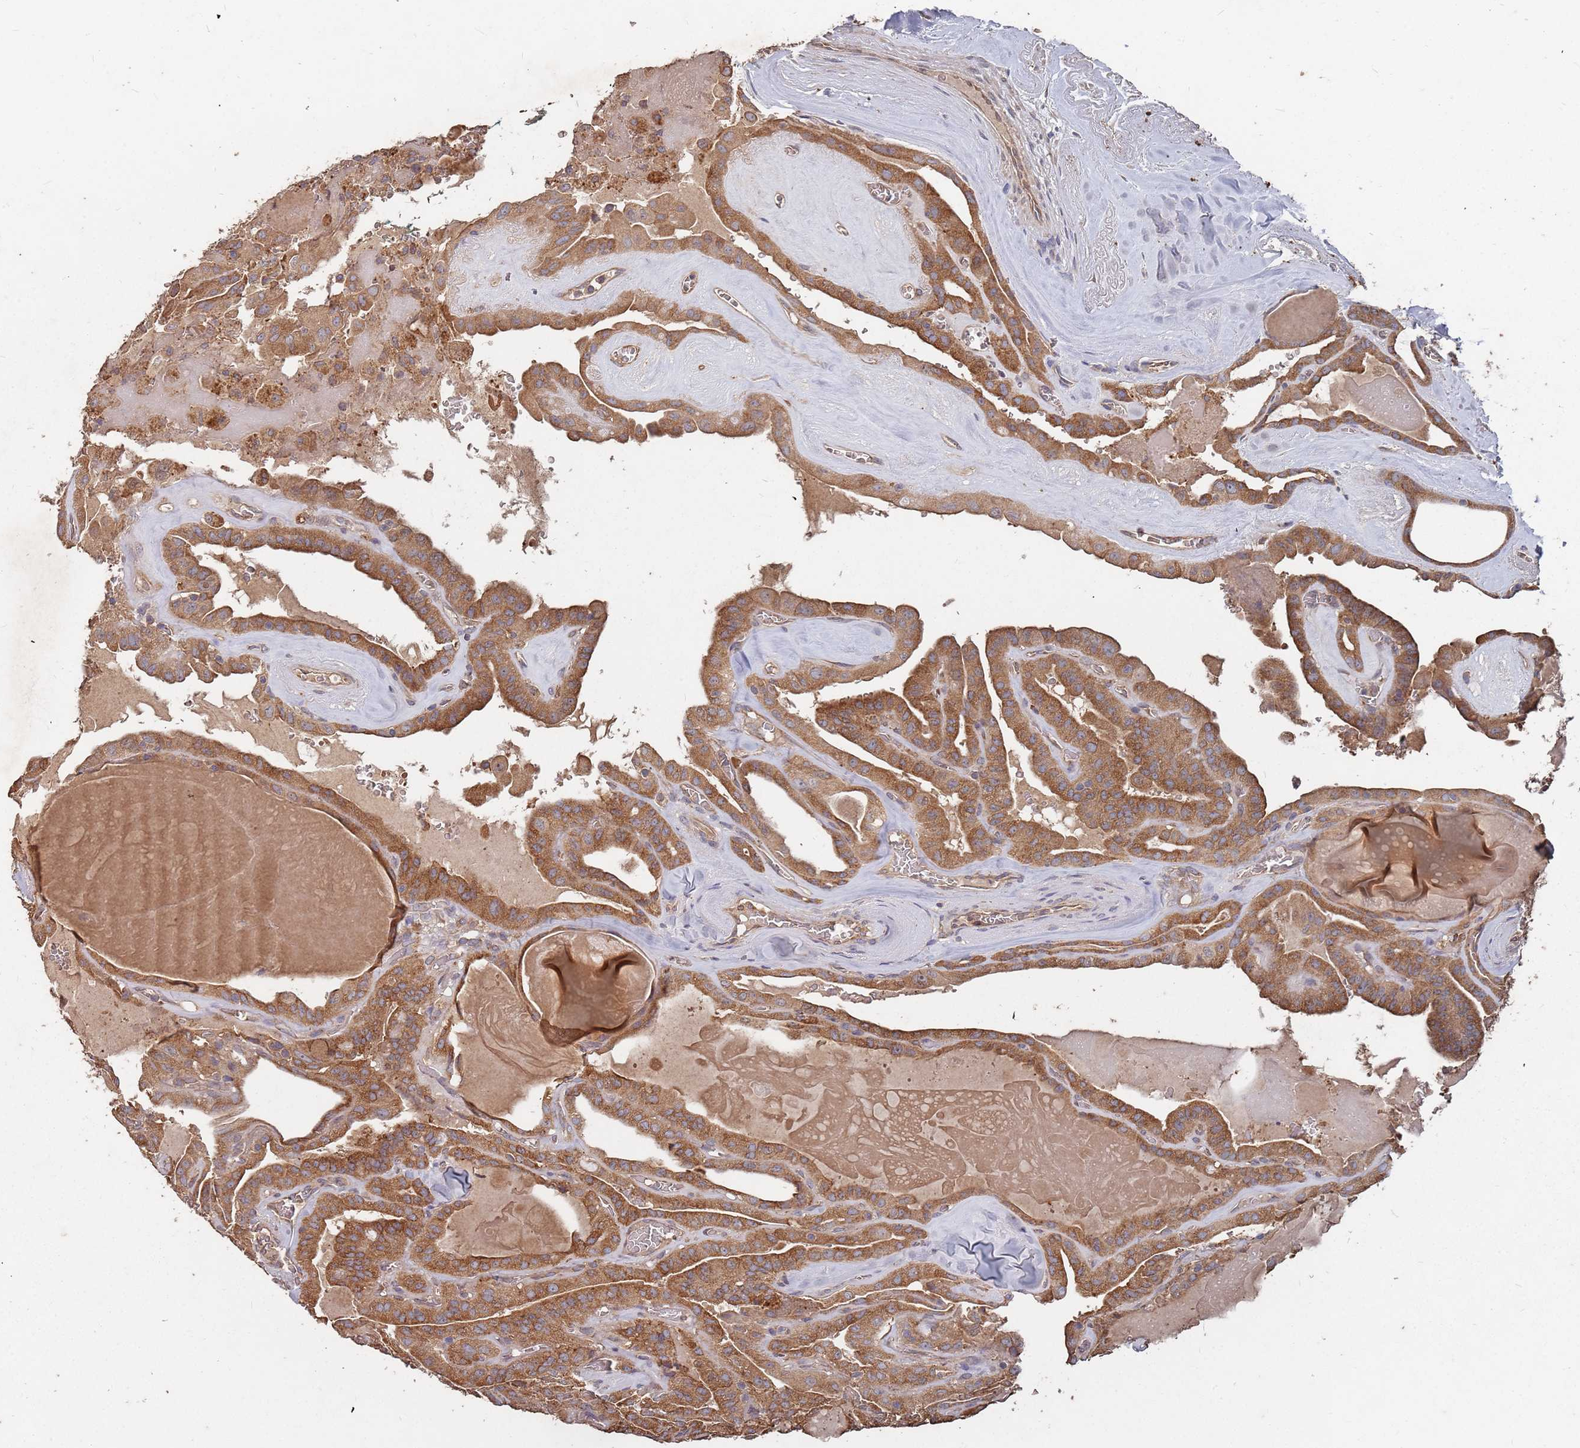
{"staining": {"intensity": "moderate", "quantity": ">75%", "location": "cytoplasmic/membranous"}, "tissue": "thyroid cancer", "cell_type": "Tumor cells", "image_type": "cancer", "snomed": [{"axis": "morphology", "description": "Papillary adenocarcinoma, NOS"}, {"axis": "topography", "description": "Thyroid gland"}], "caption": "A brown stain highlights moderate cytoplasmic/membranous positivity of a protein in thyroid cancer tumor cells.", "gene": "ATG5", "patient": {"sex": "male", "age": 52}}